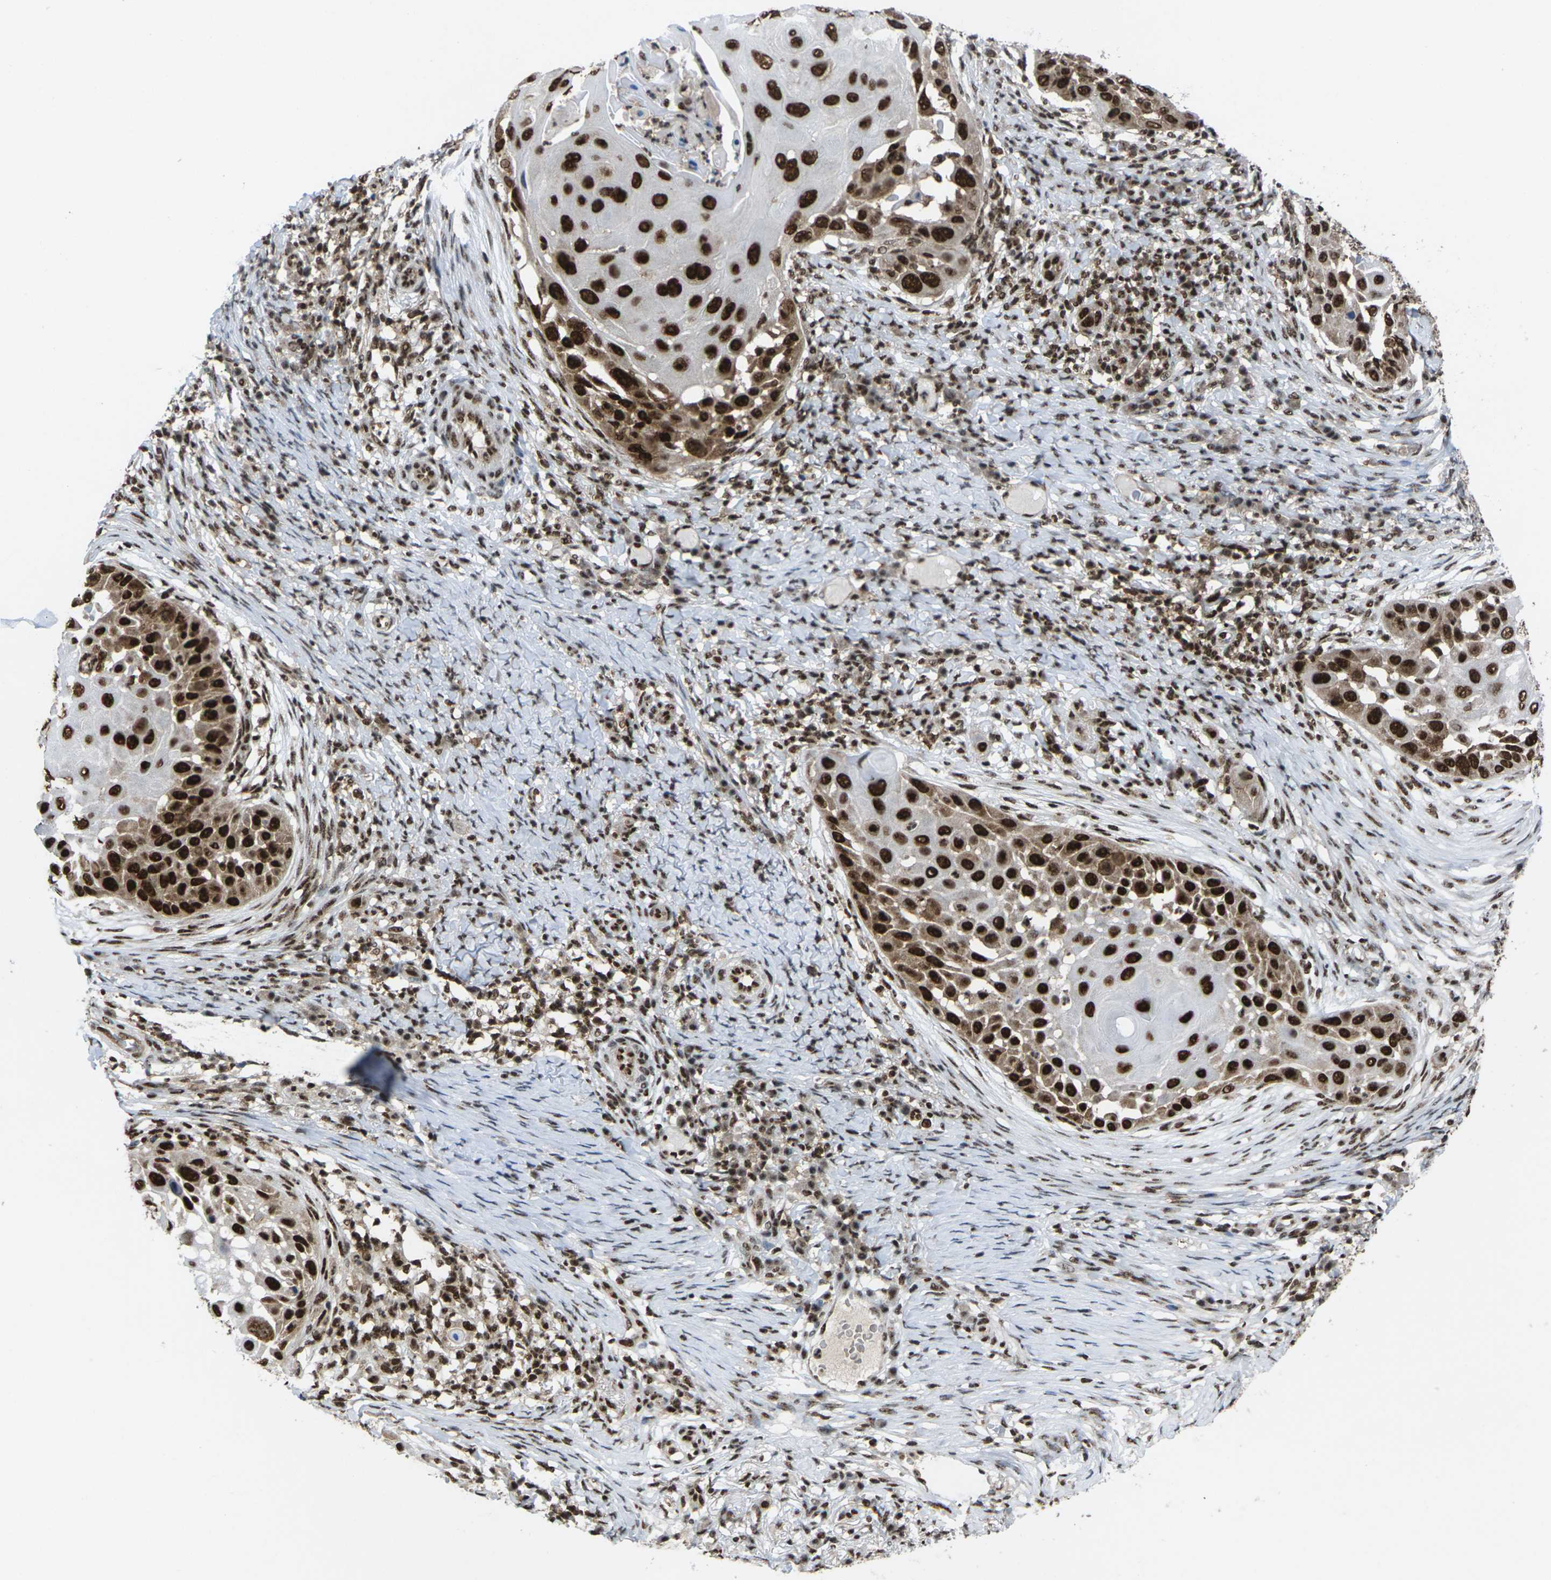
{"staining": {"intensity": "strong", "quantity": ">75%", "location": "nuclear"}, "tissue": "skin cancer", "cell_type": "Tumor cells", "image_type": "cancer", "snomed": [{"axis": "morphology", "description": "Squamous cell carcinoma, NOS"}, {"axis": "topography", "description": "Skin"}], "caption": "Immunohistochemistry of human skin cancer (squamous cell carcinoma) shows high levels of strong nuclear positivity in approximately >75% of tumor cells. Nuclei are stained in blue.", "gene": "MAGOH", "patient": {"sex": "female", "age": 44}}